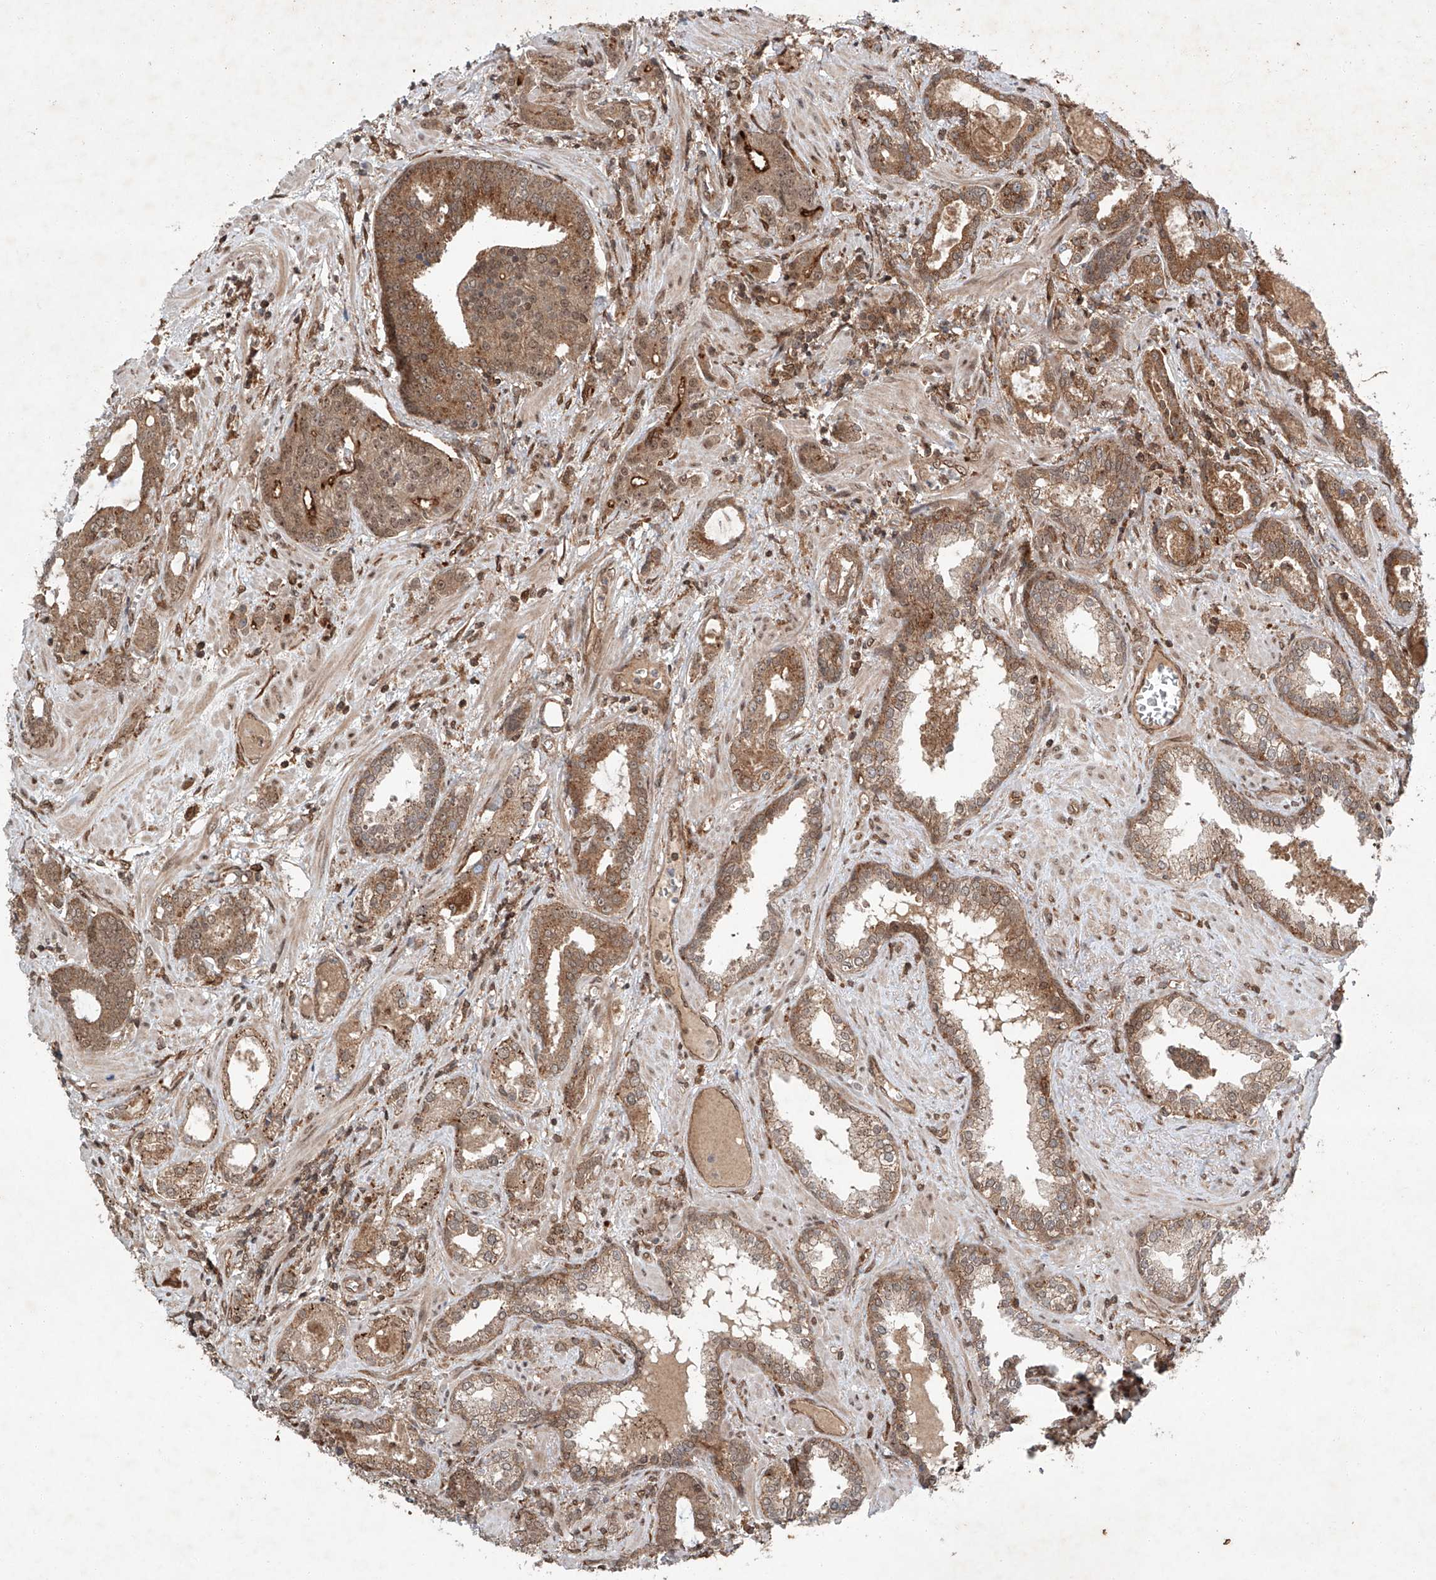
{"staining": {"intensity": "moderate", "quantity": ">75%", "location": "cytoplasmic/membranous"}, "tissue": "prostate cancer", "cell_type": "Tumor cells", "image_type": "cancer", "snomed": [{"axis": "morphology", "description": "Adenocarcinoma, High grade"}, {"axis": "topography", "description": "Prostate and seminal vesicle, NOS"}], "caption": "Prostate cancer (high-grade adenocarcinoma) stained for a protein (brown) displays moderate cytoplasmic/membranous positive positivity in about >75% of tumor cells.", "gene": "ZFP28", "patient": {"sex": "male", "age": 67}}